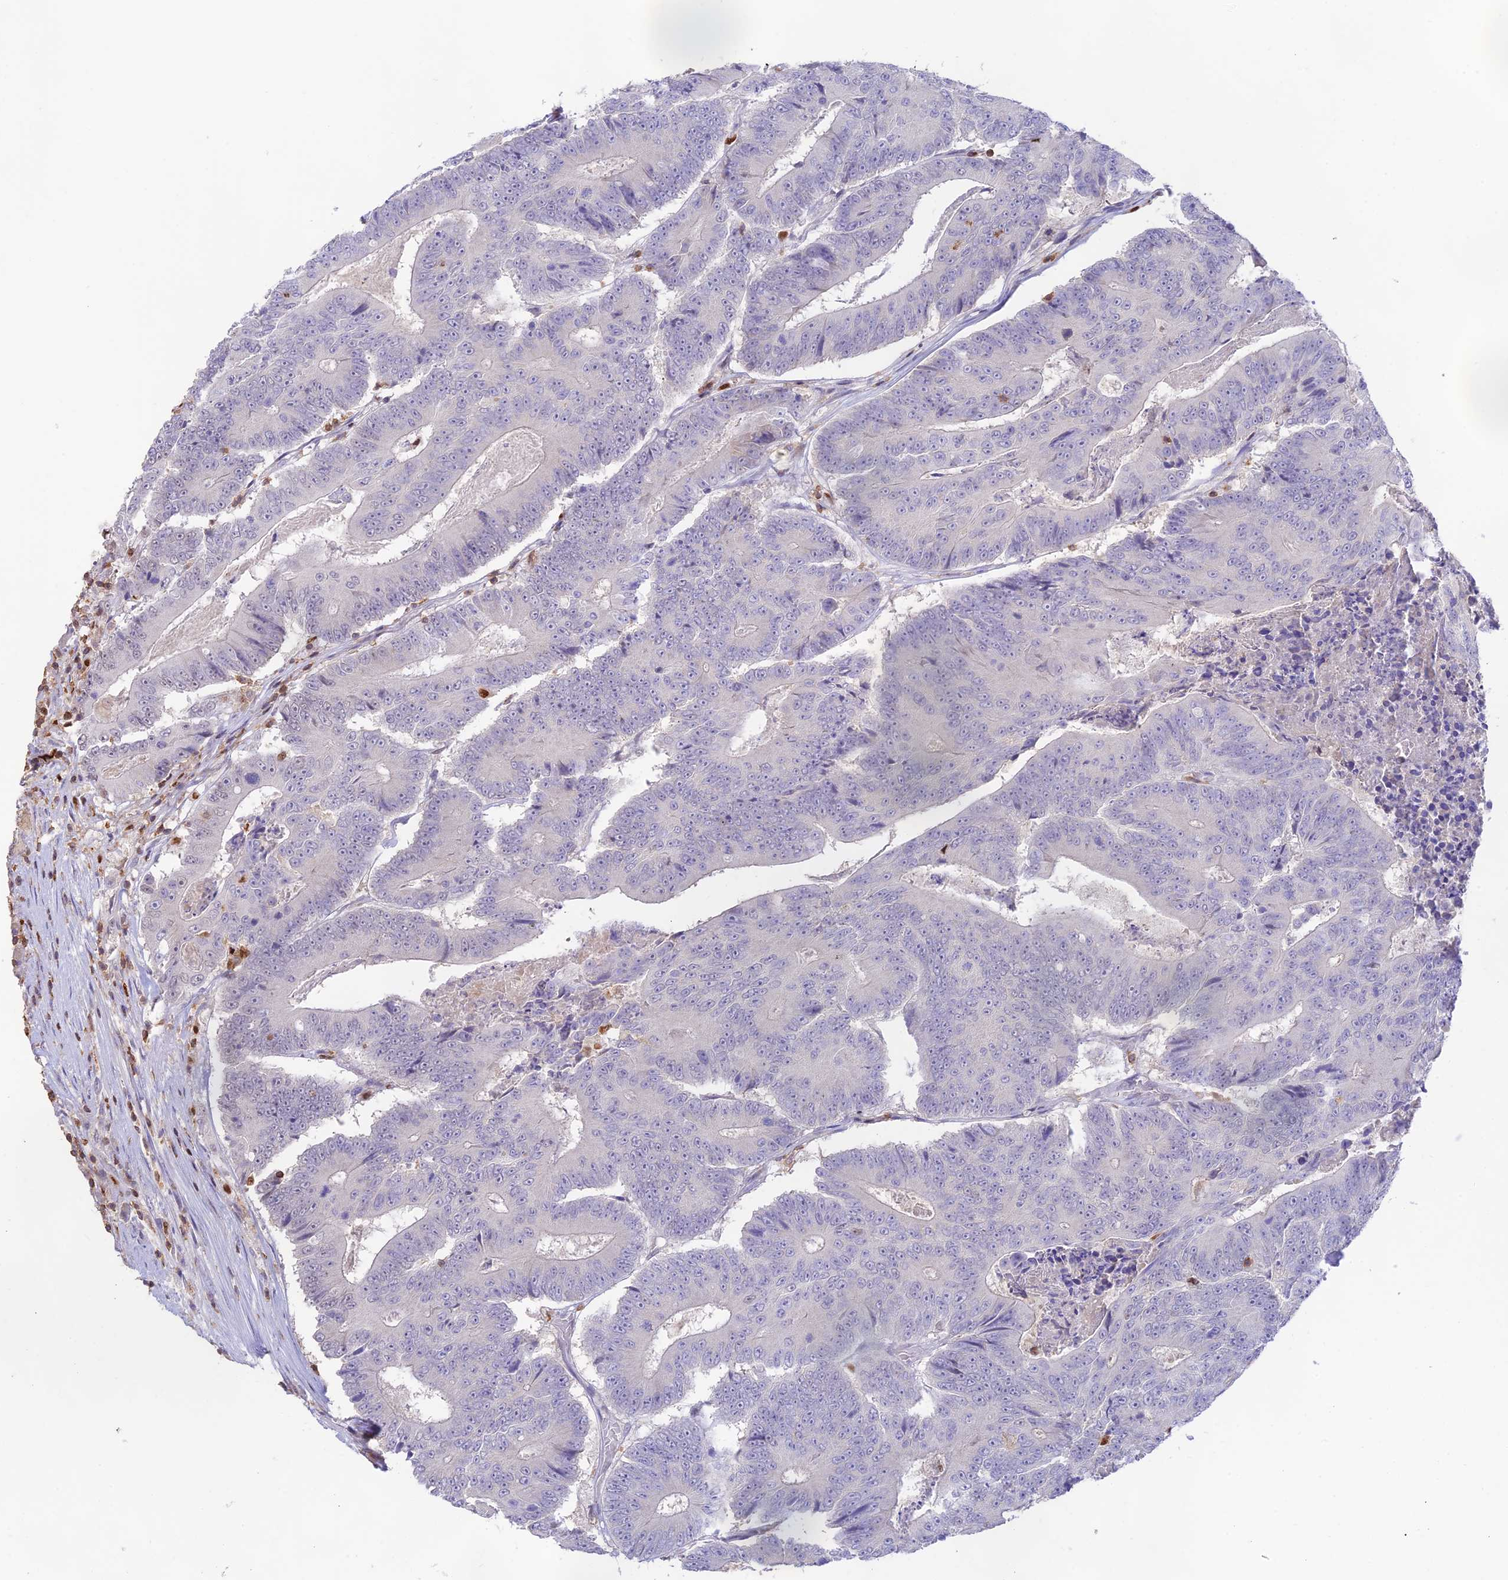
{"staining": {"intensity": "negative", "quantity": "none", "location": "none"}, "tissue": "colorectal cancer", "cell_type": "Tumor cells", "image_type": "cancer", "snomed": [{"axis": "morphology", "description": "Adenocarcinoma, NOS"}, {"axis": "topography", "description": "Colon"}], "caption": "A histopathology image of colorectal cancer (adenocarcinoma) stained for a protein exhibits no brown staining in tumor cells. Brightfield microscopy of immunohistochemistry (IHC) stained with DAB (3,3'-diaminobenzidine) (brown) and hematoxylin (blue), captured at high magnification.", "gene": "DENND1C", "patient": {"sex": "male", "age": 83}}